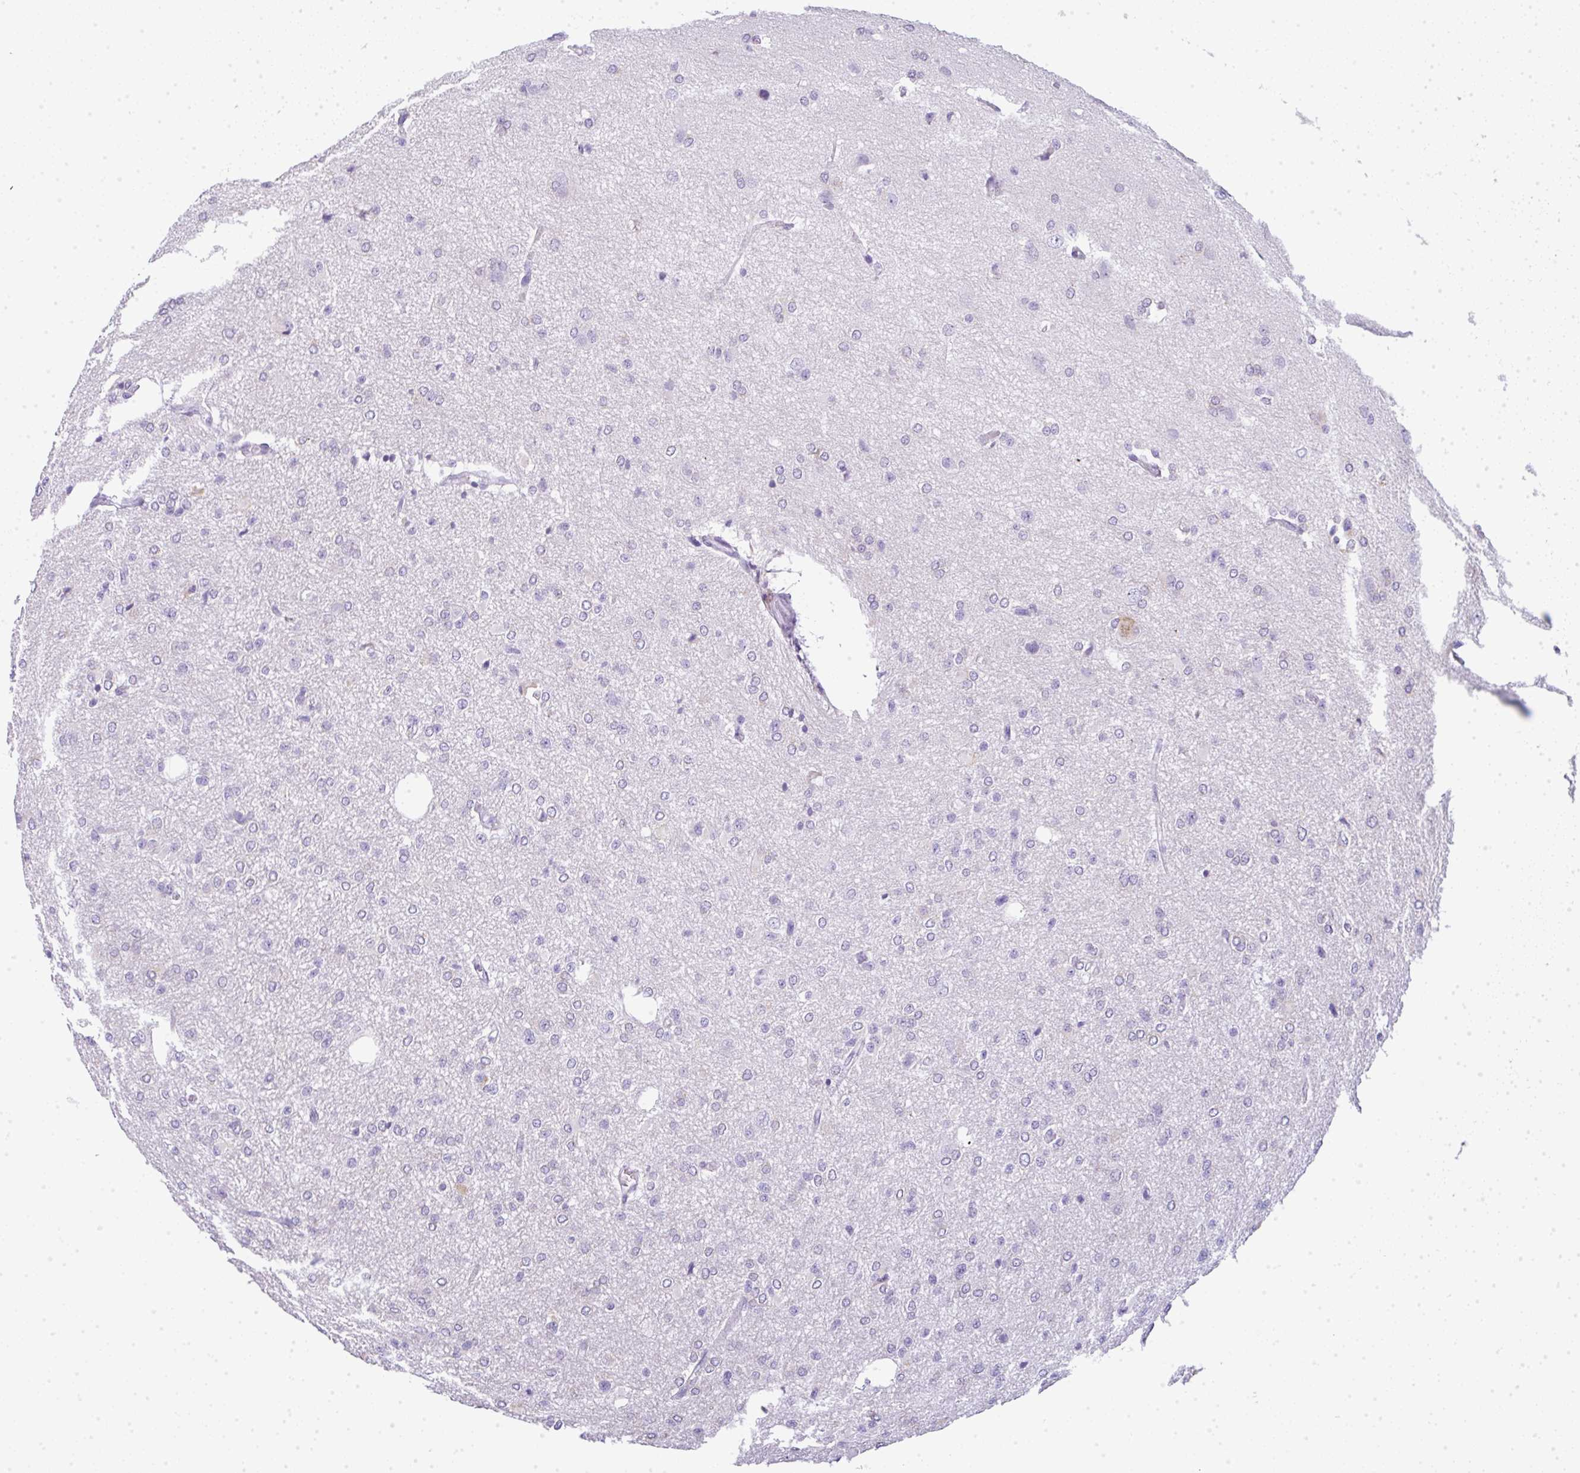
{"staining": {"intensity": "negative", "quantity": "none", "location": "none"}, "tissue": "glioma", "cell_type": "Tumor cells", "image_type": "cancer", "snomed": [{"axis": "morphology", "description": "Glioma, malignant, Low grade"}, {"axis": "topography", "description": "Brain"}], "caption": "Tumor cells are negative for brown protein staining in low-grade glioma (malignant).", "gene": "LPAR4", "patient": {"sex": "male", "age": 26}}